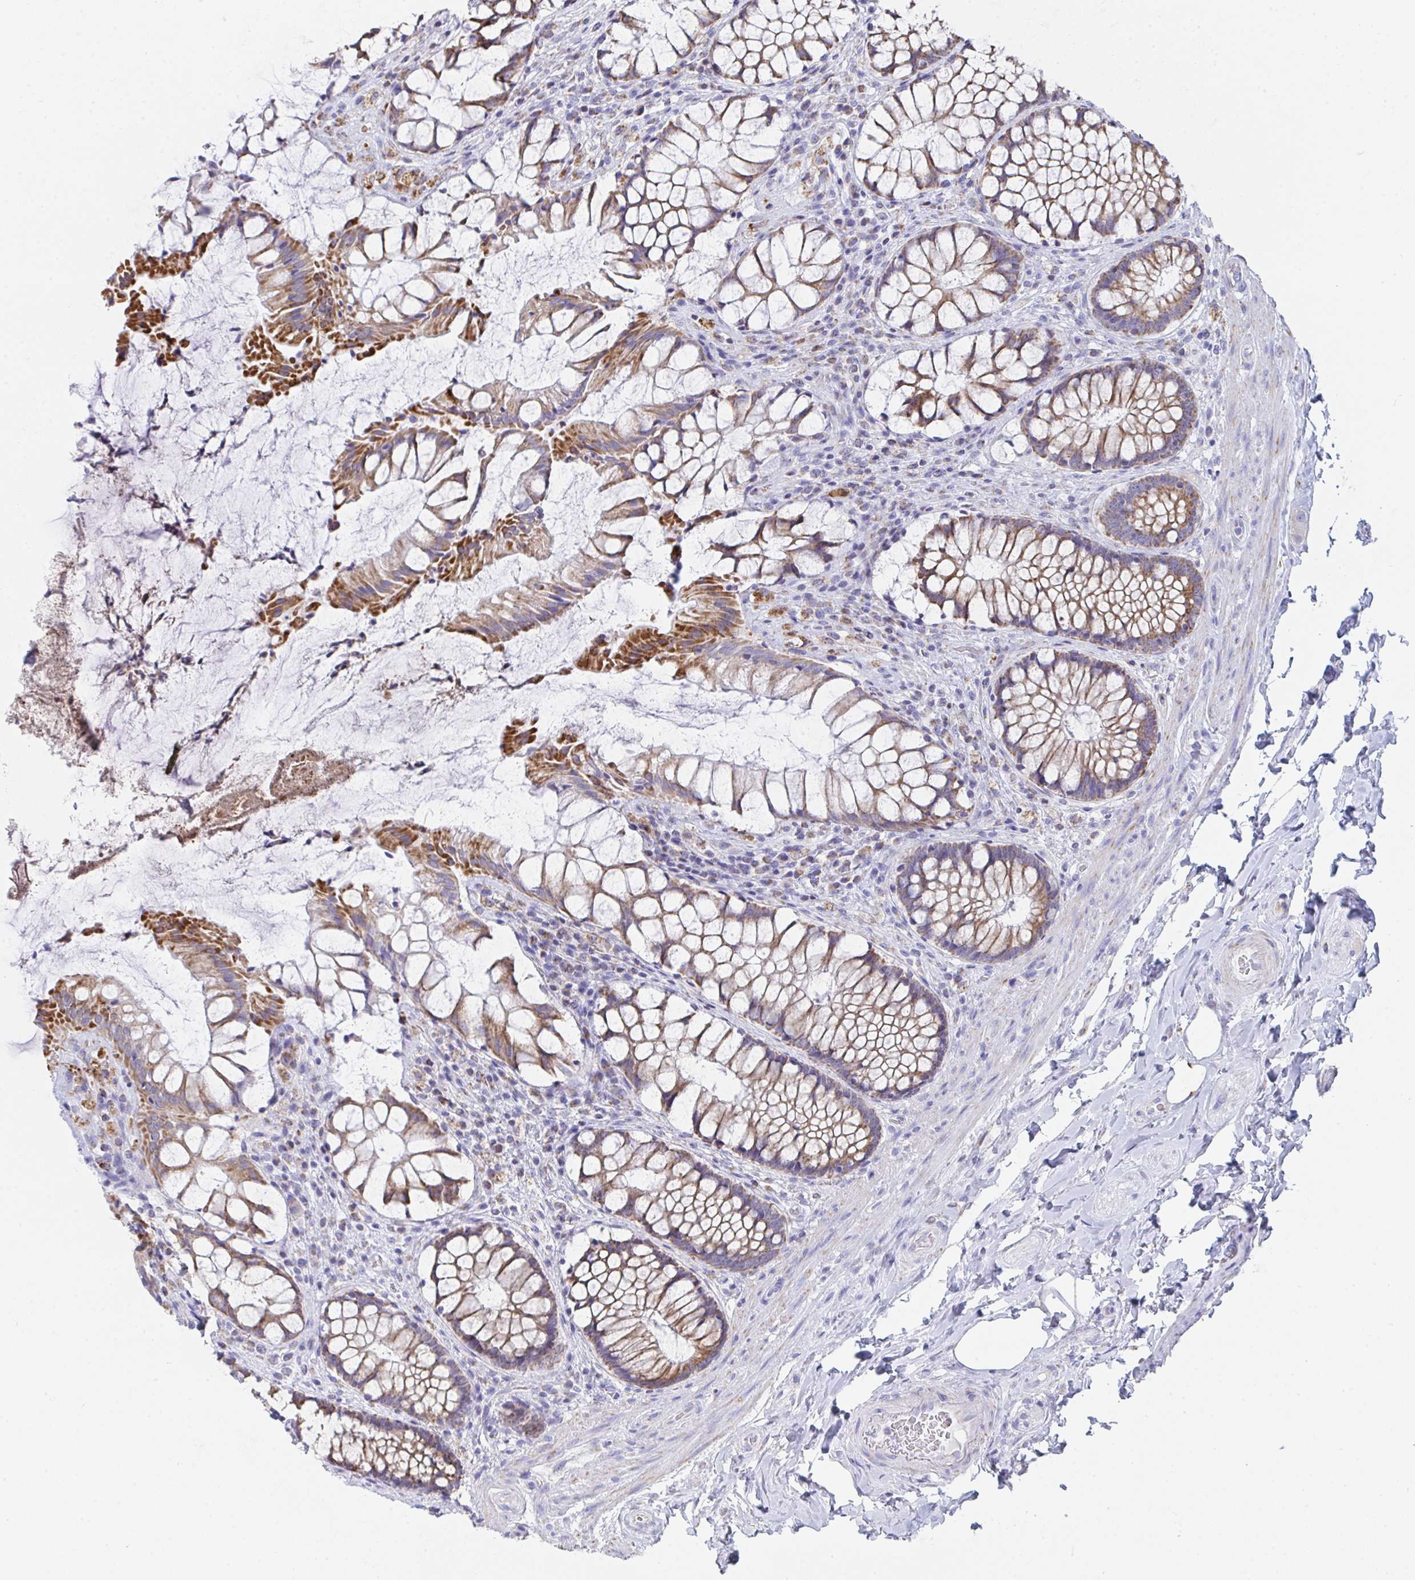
{"staining": {"intensity": "moderate", "quantity": ">75%", "location": "cytoplasmic/membranous"}, "tissue": "rectum", "cell_type": "Glandular cells", "image_type": "normal", "snomed": [{"axis": "morphology", "description": "Normal tissue, NOS"}, {"axis": "topography", "description": "Rectum"}], "caption": "Normal rectum shows moderate cytoplasmic/membranous expression in approximately >75% of glandular cells.", "gene": "AIFM1", "patient": {"sex": "female", "age": 58}}